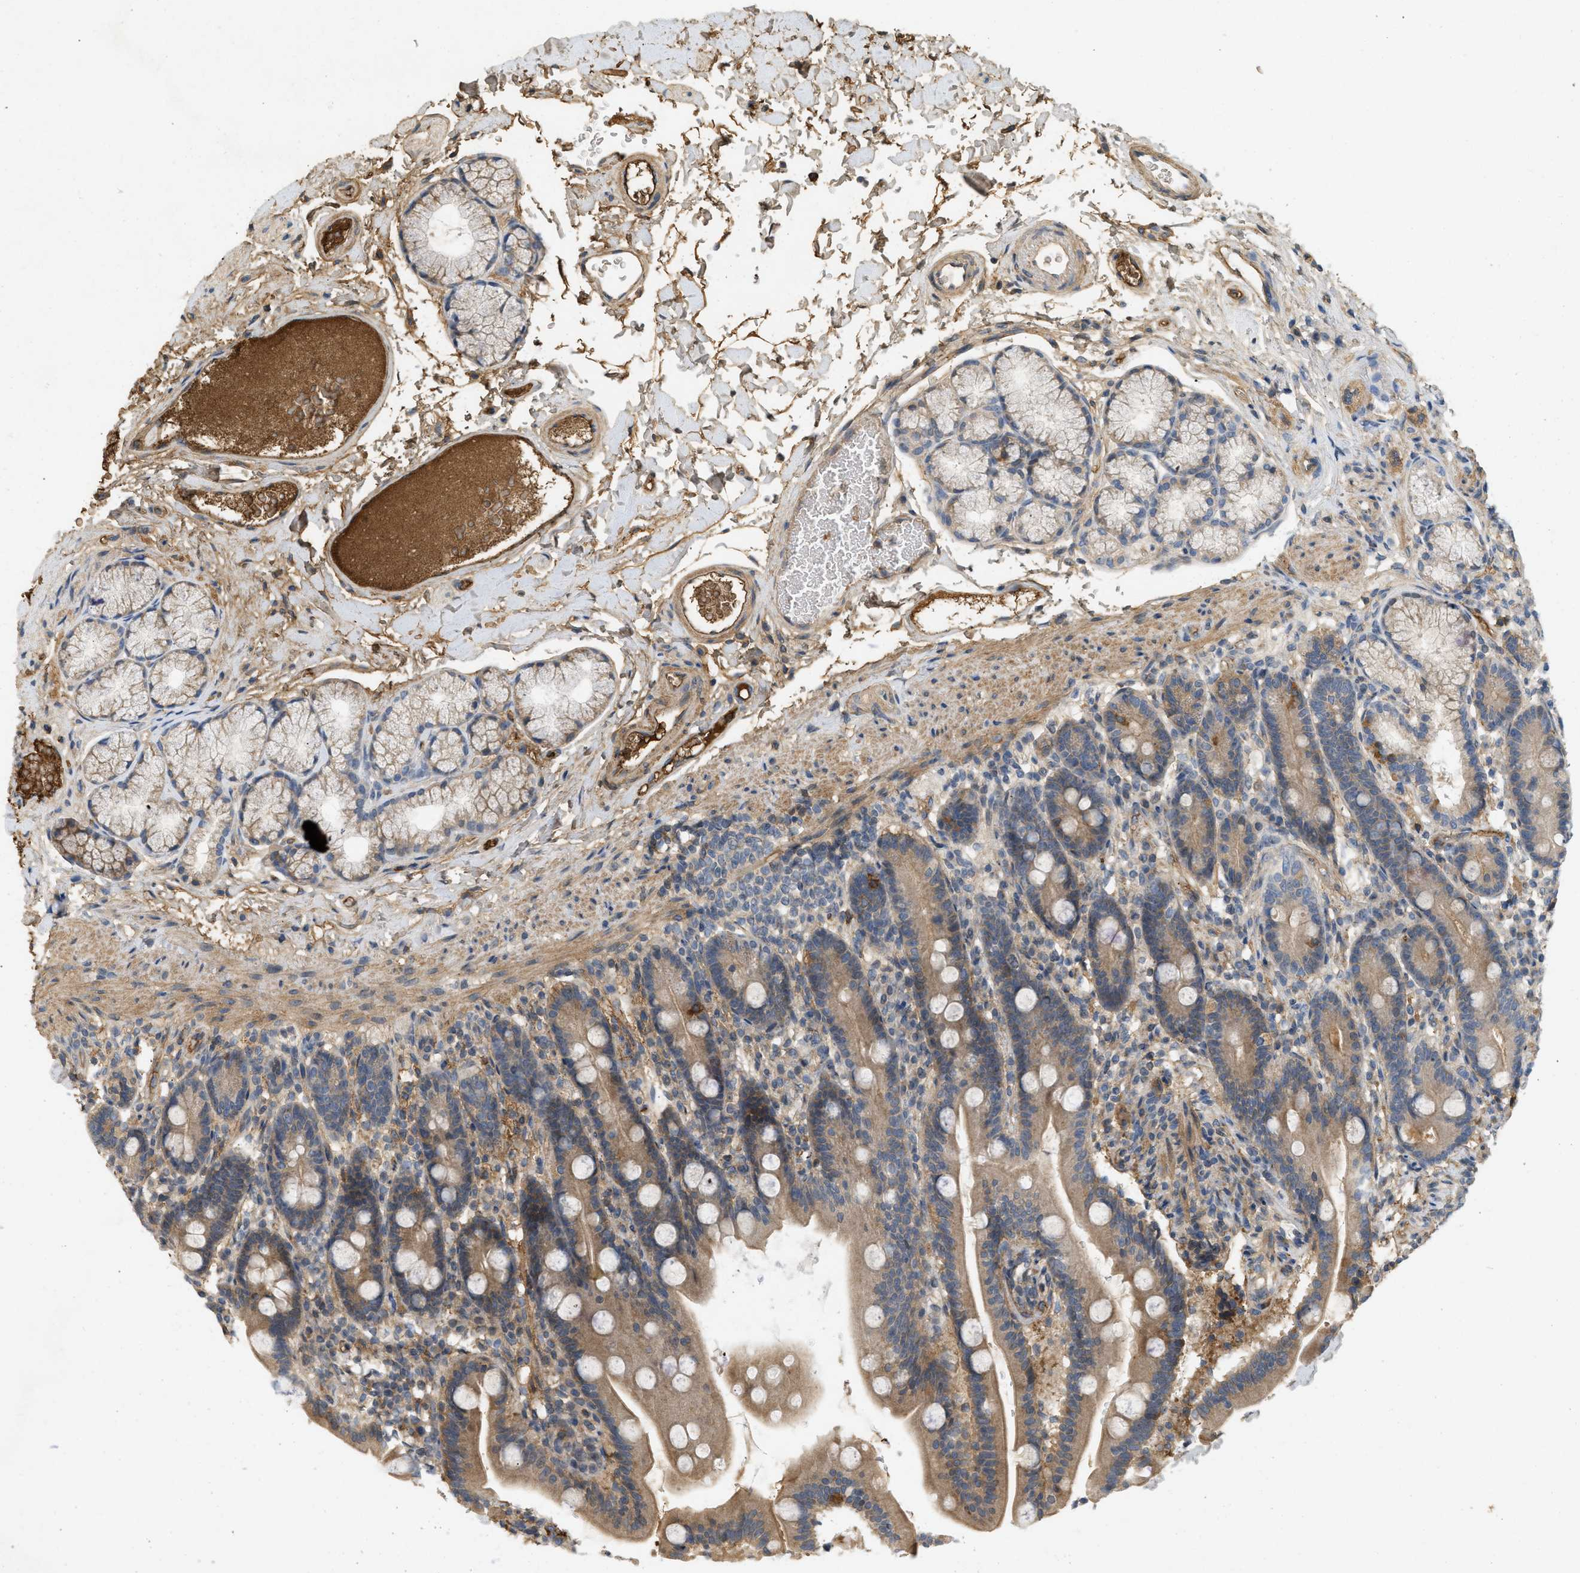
{"staining": {"intensity": "weak", "quantity": ">75%", "location": "cytoplasmic/membranous"}, "tissue": "duodenum", "cell_type": "Glandular cells", "image_type": "normal", "snomed": [{"axis": "morphology", "description": "Normal tissue, NOS"}, {"axis": "topography", "description": "Duodenum"}], "caption": "Immunohistochemistry (IHC) histopathology image of benign duodenum: human duodenum stained using immunohistochemistry (IHC) displays low levels of weak protein expression localized specifically in the cytoplasmic/membranous of glandular cells, appearing as a cytoplasmic/membranous brown color.", "gene": "F8", "patient": {"sex": "male", "age": 54}}